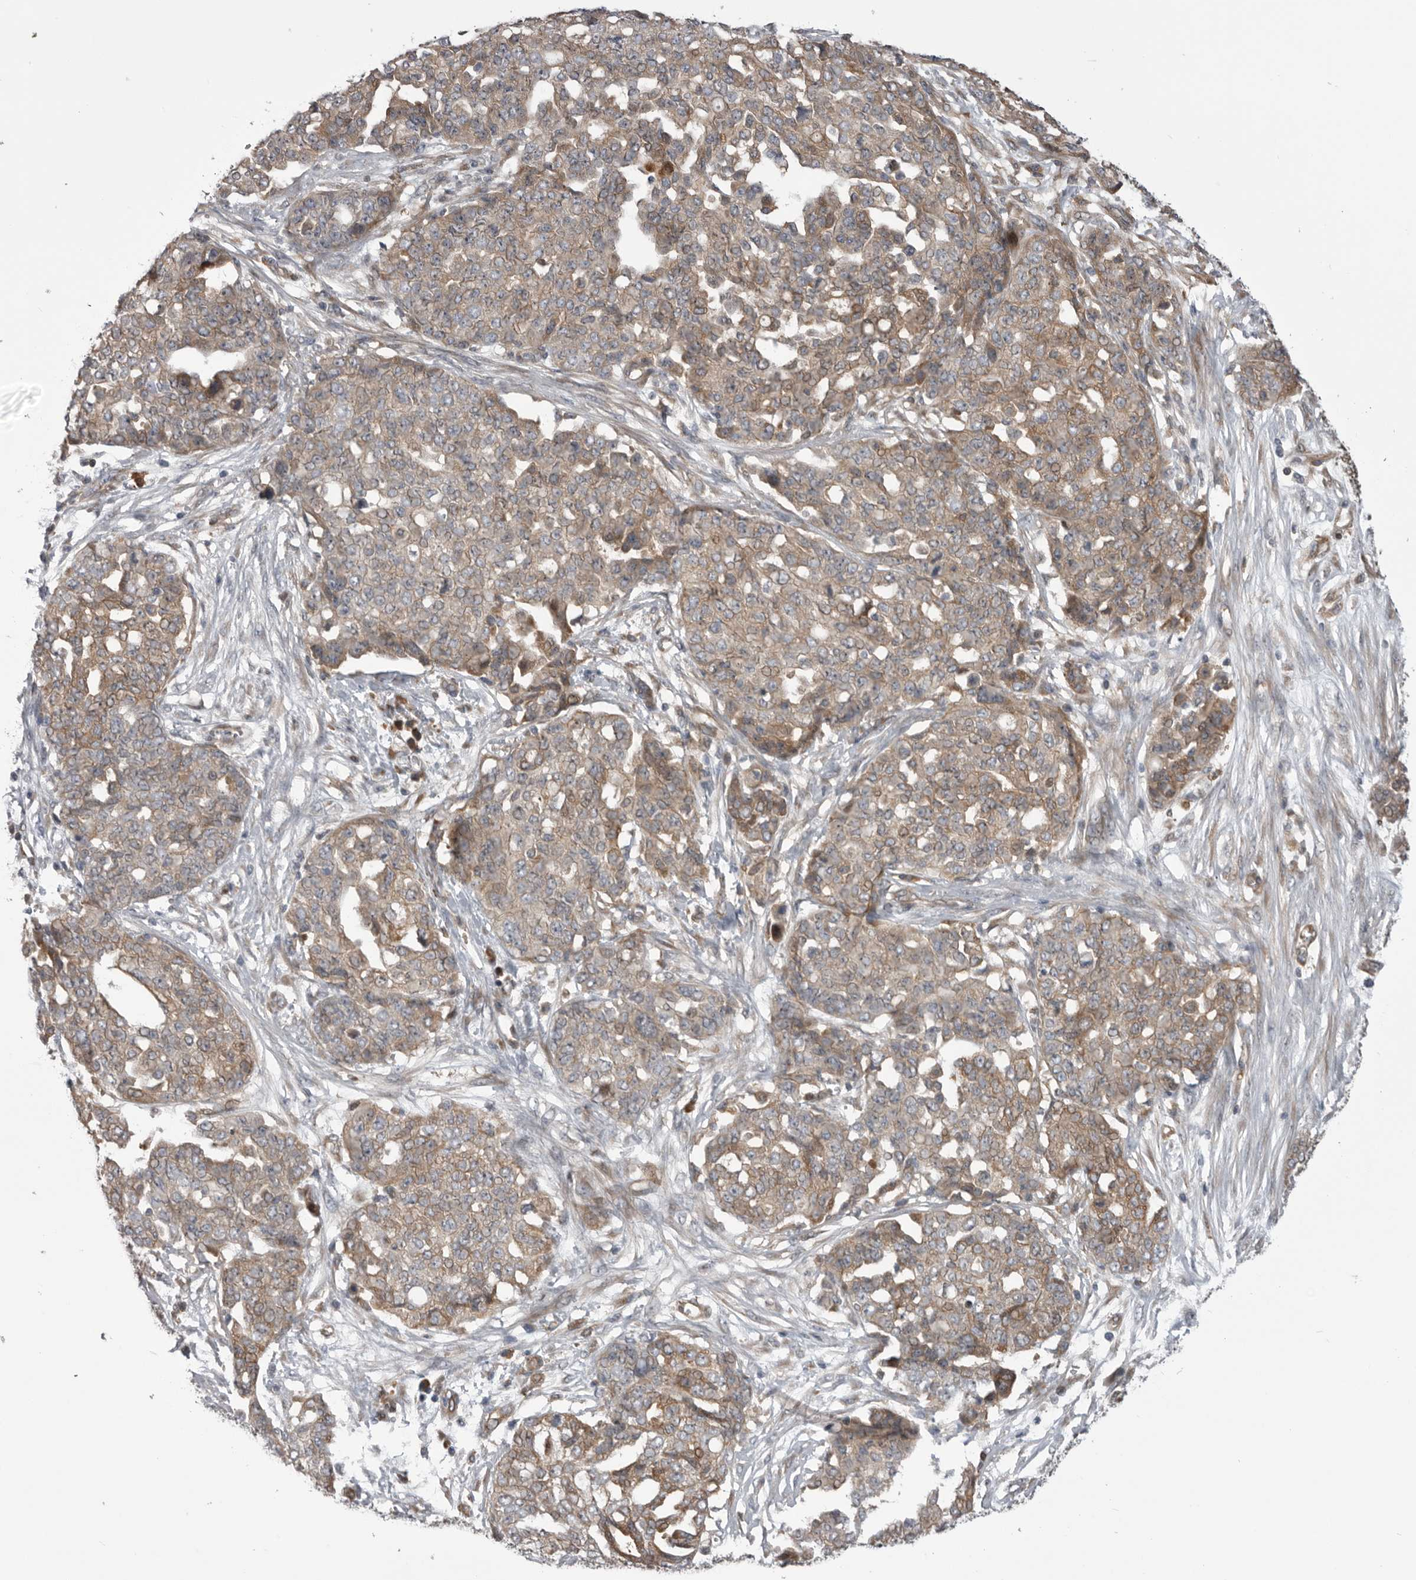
{"staining": {"intensity": "weak", "quantity": ">75%", "location": "cytoplasmic/membranous"}, "tissue": "ovarian cancer", "cell_type": "Tumor cells", "image_type": "cancer", "snomed": [{"axis": "morphology", "description": "Cystadenocarcinoma, serous, NOS"}, {"axis": "topography", "description": "Soft tissue"}, {"axis": "topography", "description": "Ovary"}], "caption": "Serous cystadenocarcinoma (ovarian) stained with a brown dye displays weak cytoplasmic/membranous positive staining in approximately >75% of tumor cells.", "gene": "RAB3GAP2", "patient": {"sex": "female", "age": 57}}